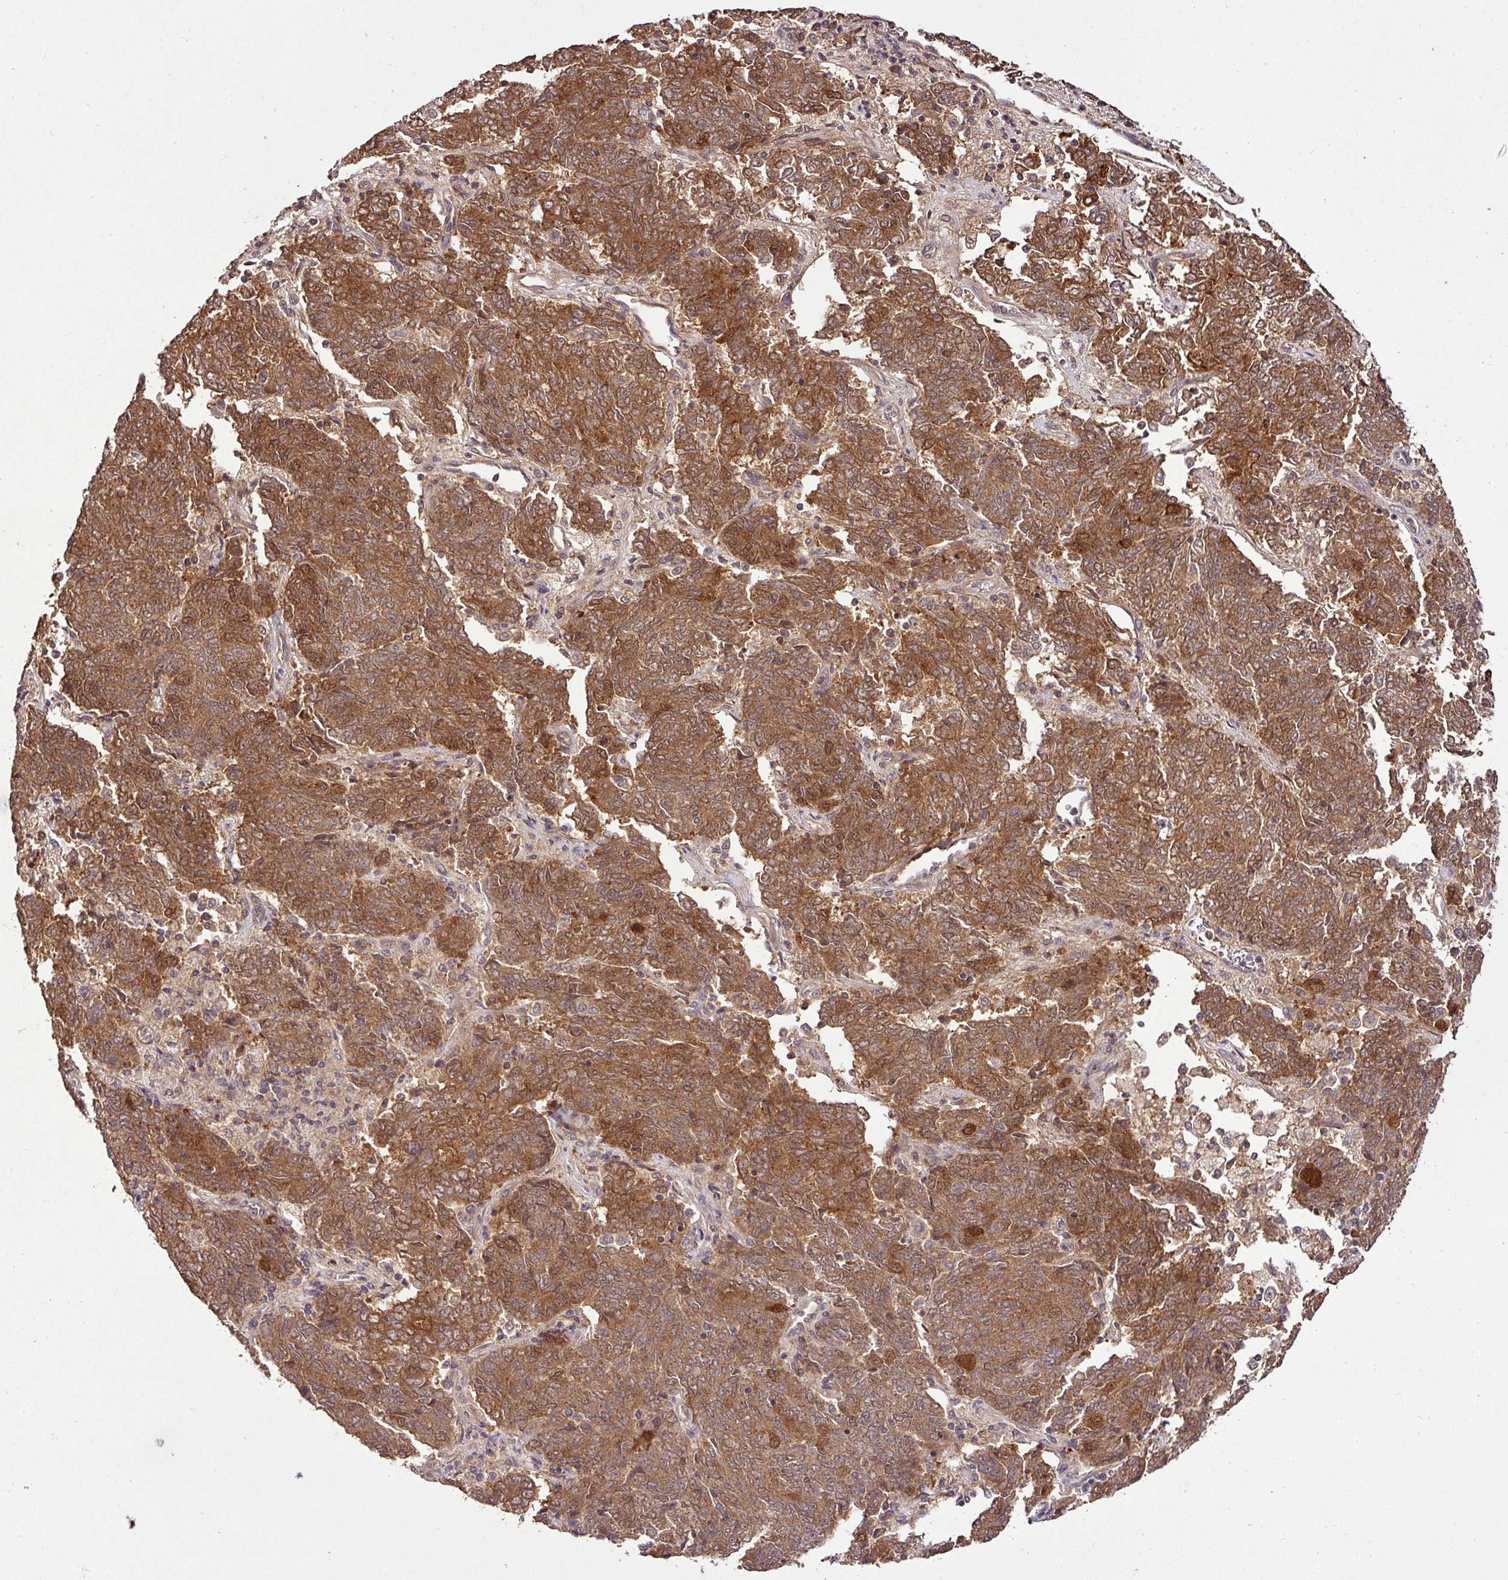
{"staining": {"intensity": "strong", "quantity": ">75%", "location": "cytoplasmic/membranous,nuclear"}, "tissue": "endometrial cancer", "cell_type": "Tumor cells", "image_type": "cancer", "snomed": [{"axis": "morphology", "description": "Adenocarcinoma, NOS"}, {"axis": "topography", "description": "Endometrium"}], "caption": "Tumor cells display high levels of strong cytoplasmic/membranous and nuclear expression in about >75% of cells in human endometrial cancer.", "gene": "FAIM", "patient": {"sex": "female", "age": 80}}